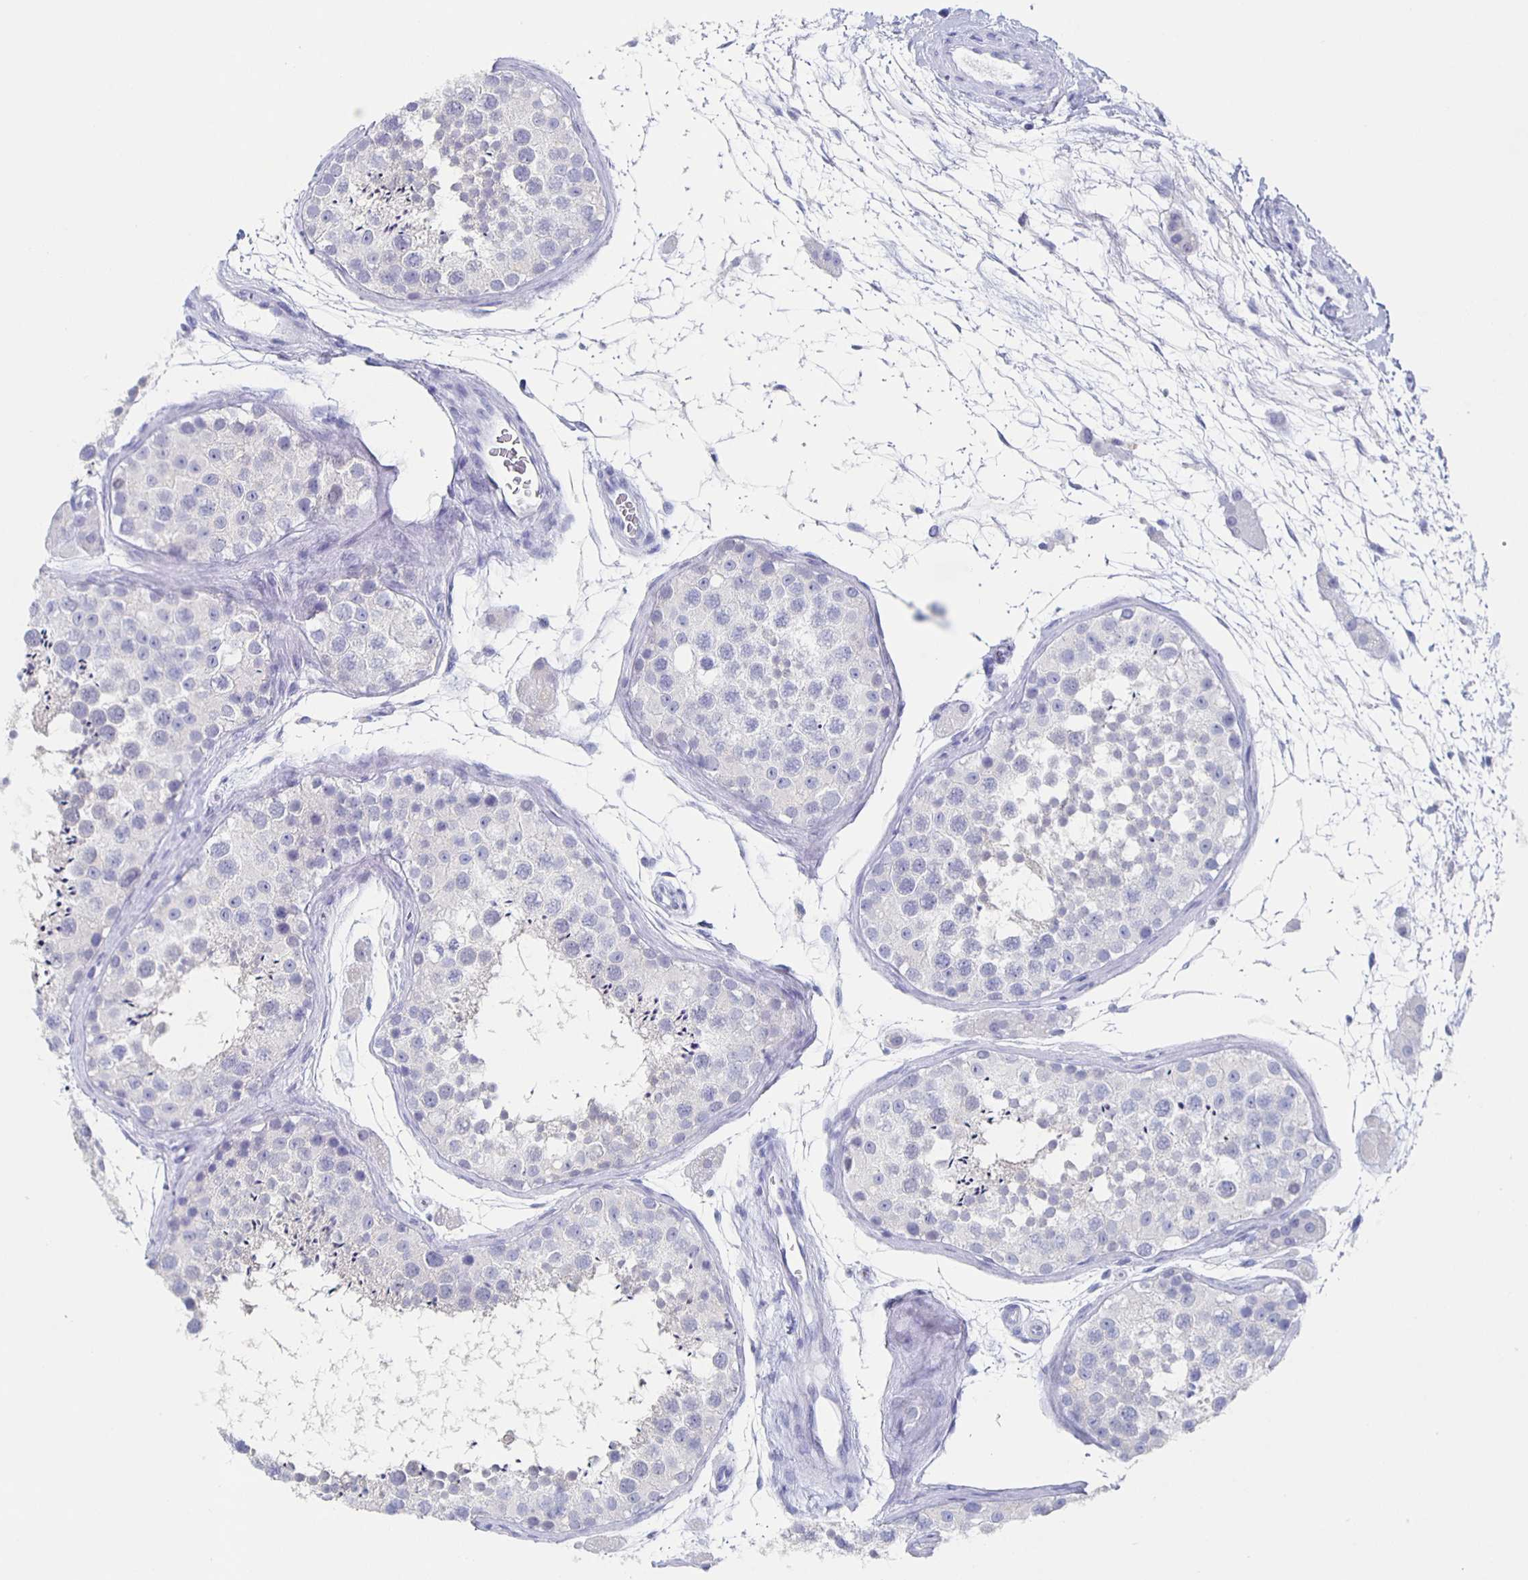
{"staining": {"intensity": "negative", "quantity": "none", "location": "none"}, "tissue": "testis", "cell_type": "Cells in seminiferous ducts", "image_type": "normal", "snomed": [{"axis": "morphology", "description": "Normal tissue, NOS"}, {"axis": "topography", "description": "Testis"}], "caption": "Cells in seminiferous ducts are negative for brown protein staining in benign testis. (IHC, brightfield microscopy, high magnification).", "gene": "SLC34A2", "patient": {"sex": "male", "age": 41}}